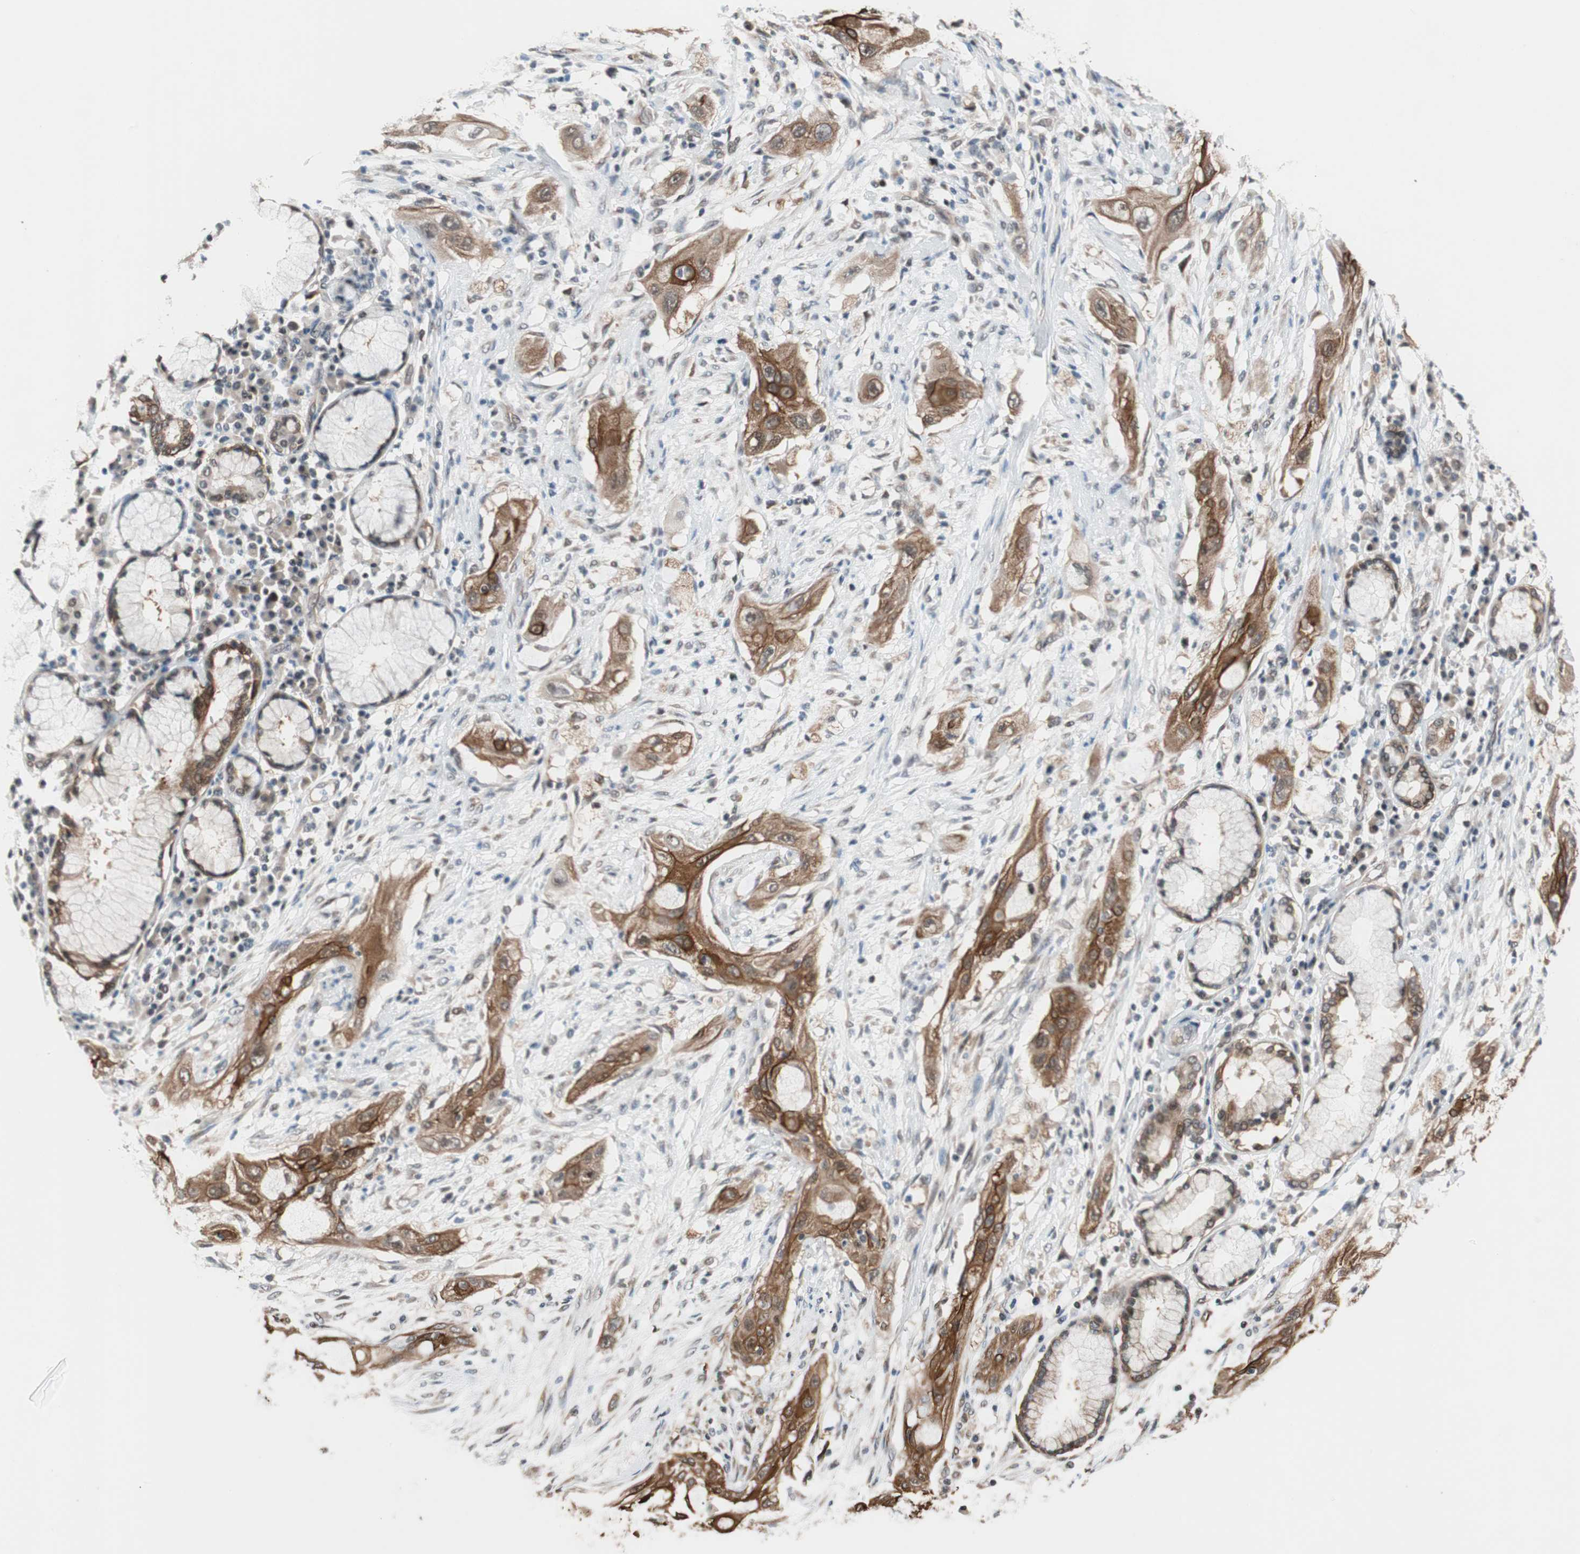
{"staining": {"intensity": "strong", "quantity": ">75%", "location": "cytoplasmic/membranous"}, "tissue": "lung cancer", "cell_type": "Tumor cells", "image_type": "cancer", "snomed": [{"axis": "morphology", "description": "Squamous cell carcinoma, NOS"}, {"axis": "topography", "description": "Lung"}], "caption": "Tumor cells reveal strong cytoplasmic/membranous expression in approximately >75% of cells in lung cancer (squamous cell carcinoma).", "gene": "ZNF512B", "patient": {"sex": "female", "age": 47}}